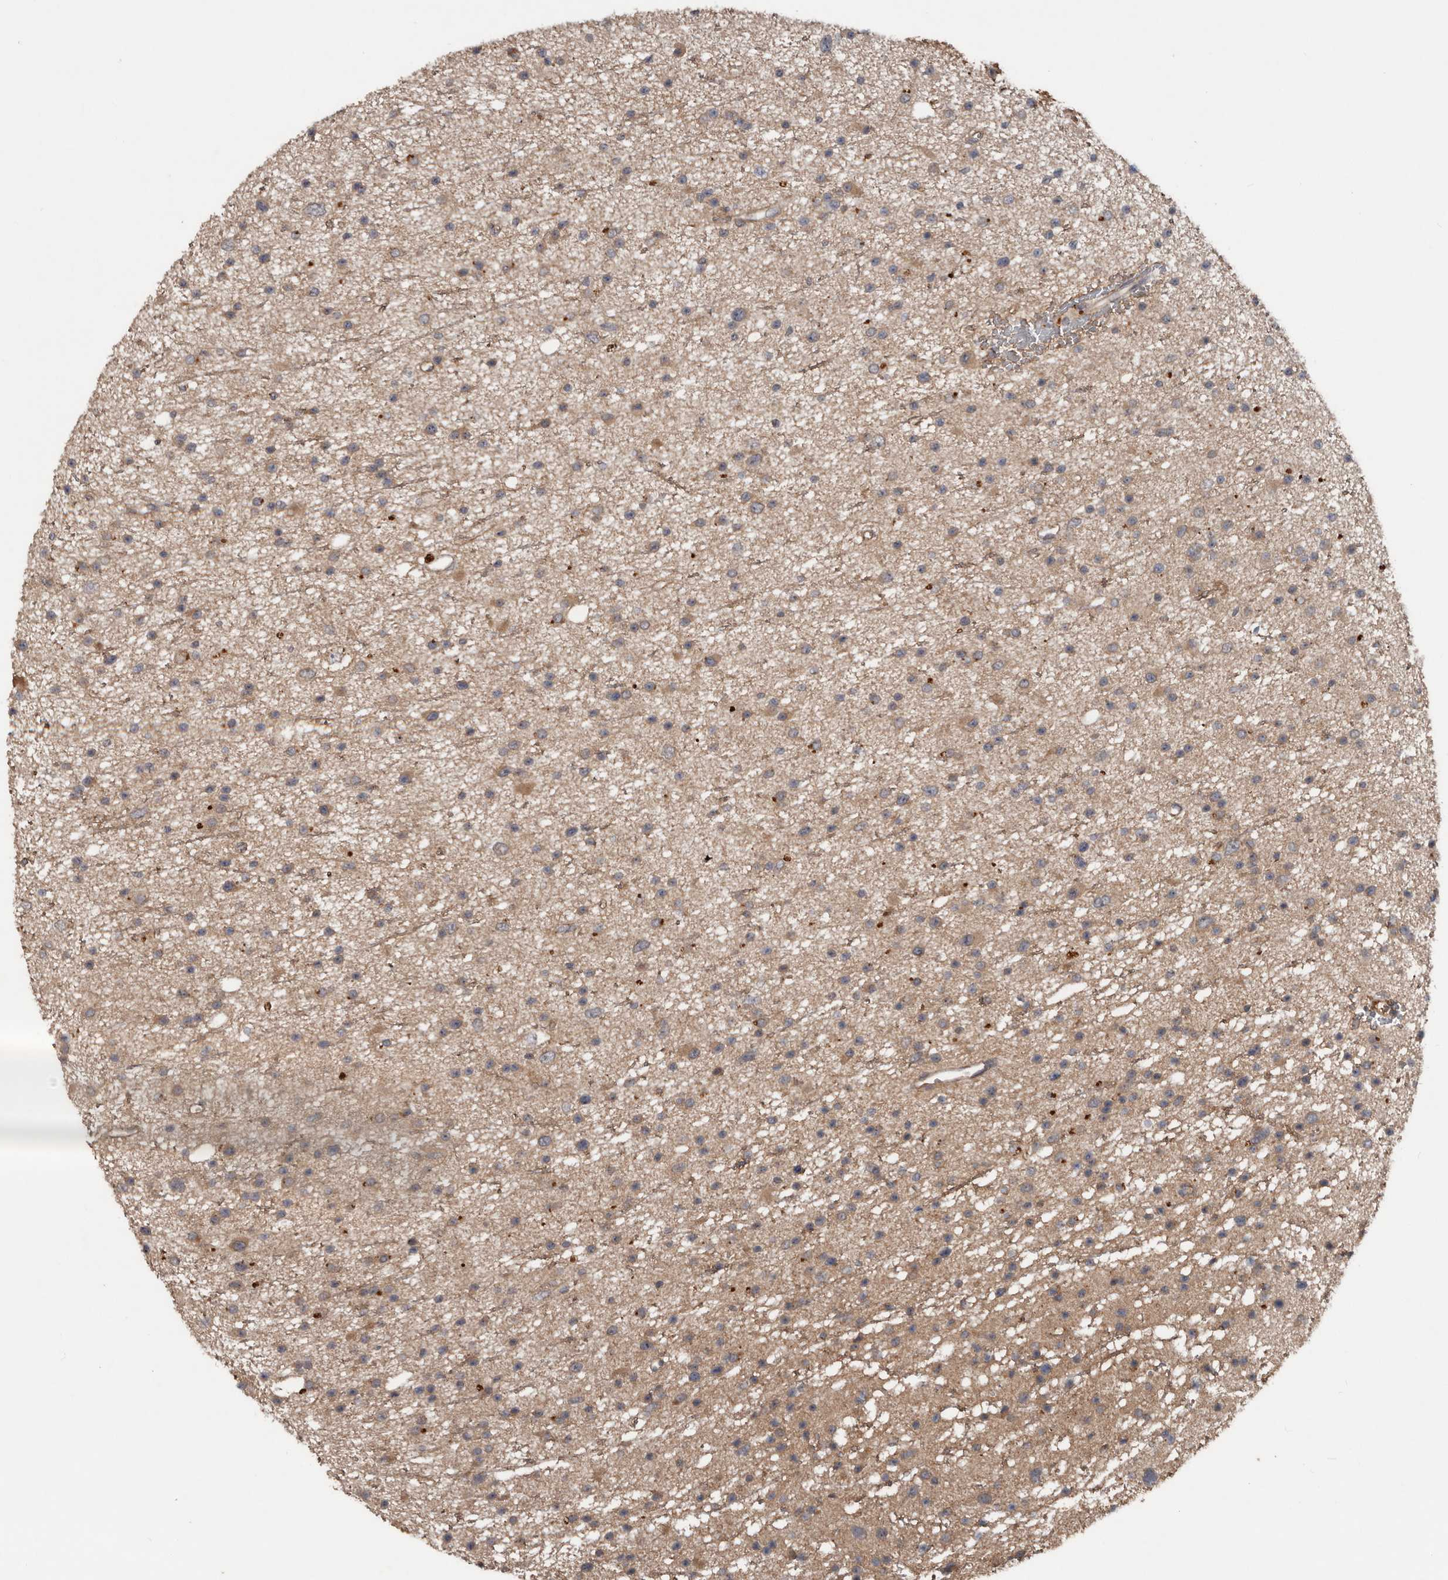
{"staining": {"intensity": "weak", "quantity": ">75%", "location": "cytoplasmic/membranous"}, "tissue": "glioma", "cell_type": "Tumor cells", "image_type": "cancer", "snomed": [{"axis": "morphology", "description": "Glioma, malignant, Low grade"}, {"axis": "topography", "description": "Cerebral cortex"}], "caption": "An immunohistochemistry histopathology image of neoplastic tissue is shown. Protein staining in brown highlights weak cytoplasmic/membranous positivity in low-grade glioma (malignant) within tumor cells. The staining is performed using DAB (3,3'-diaminobenzidine) brown chromogen to label protein expression. The nuclei are counter-stained blue using hematoxylin.", "gene": "DNAJB4", "patient": {"sex": "female", "age": 39}}